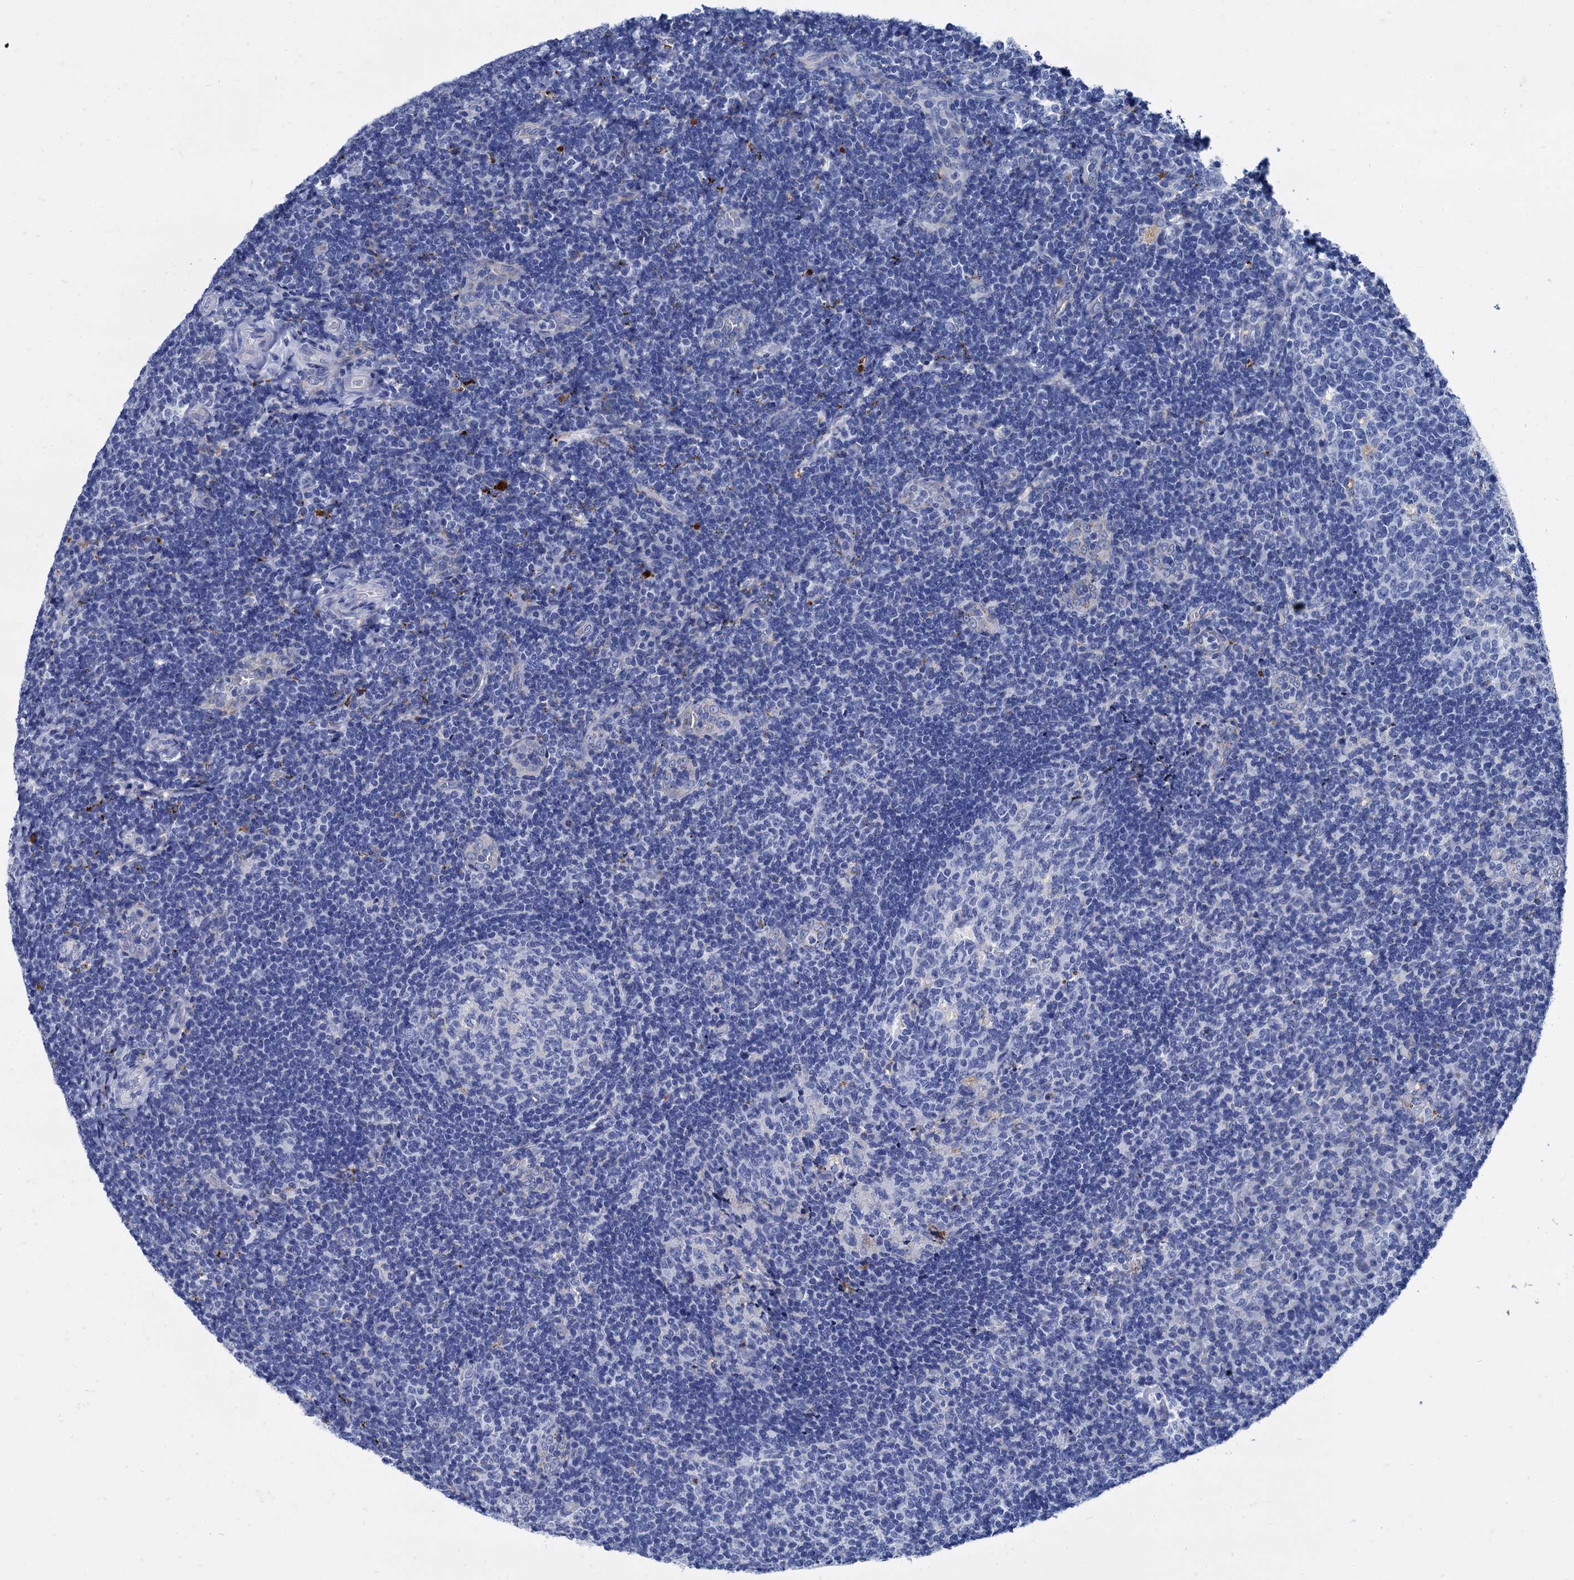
{"staining": {"intensity": "negative", "quantity": "none", "location": "none"}, "tissue": "tonsil", "cell_type": "Germinal center cells", "image_type": "normal", "snomed": [{"axis": "morphology", "description": "Normal tissue, NOS"}, {"axis": "topography", "description": "Tonsil"}], "caption": "Immunohistochemistry (IHC) image of benign tonsil stained for a protein (brown), which demonstrates no expression in germinal center cells.", "gene": "APOD", "patient": {"sex": "male", "age": 17}}